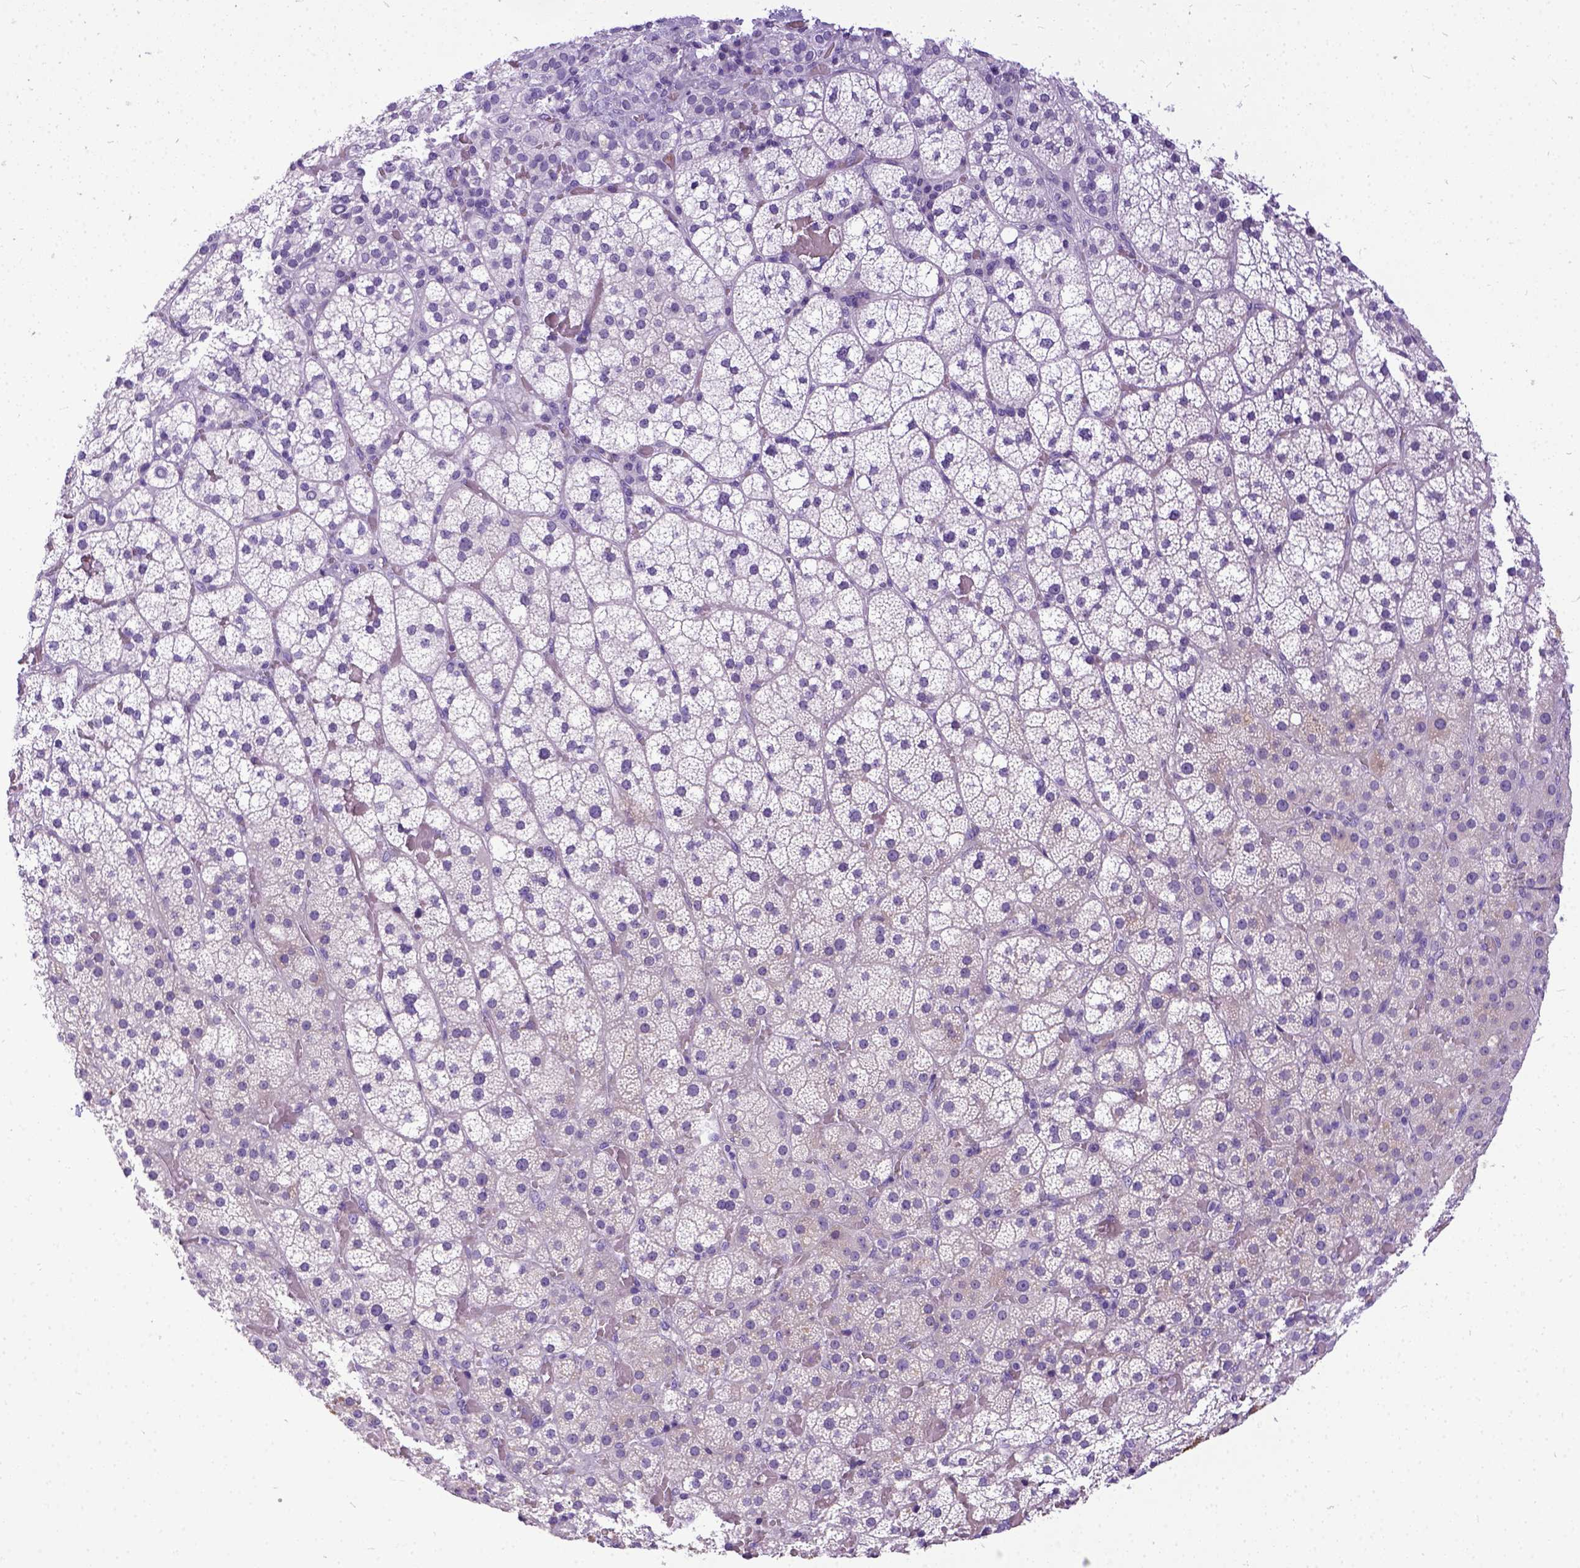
{"staining": {"intensity": "negative", "quantity": "none", "location": "none"}, "tissue": "adrenal gland", "cell_type": "Glandular cells", "image_type": "normal", "snomed": [{"axis": "morphology", "description": "Normal tissue, NOS"}, {"axis": "topography", "description": "Adrenal gland"}], "caption": "Human adrenal gland stained for a protein using IHC demonstrates no staining in glandular cells.", "gene": "IGF2", "patient": {"sex": "male", "age": 53}}